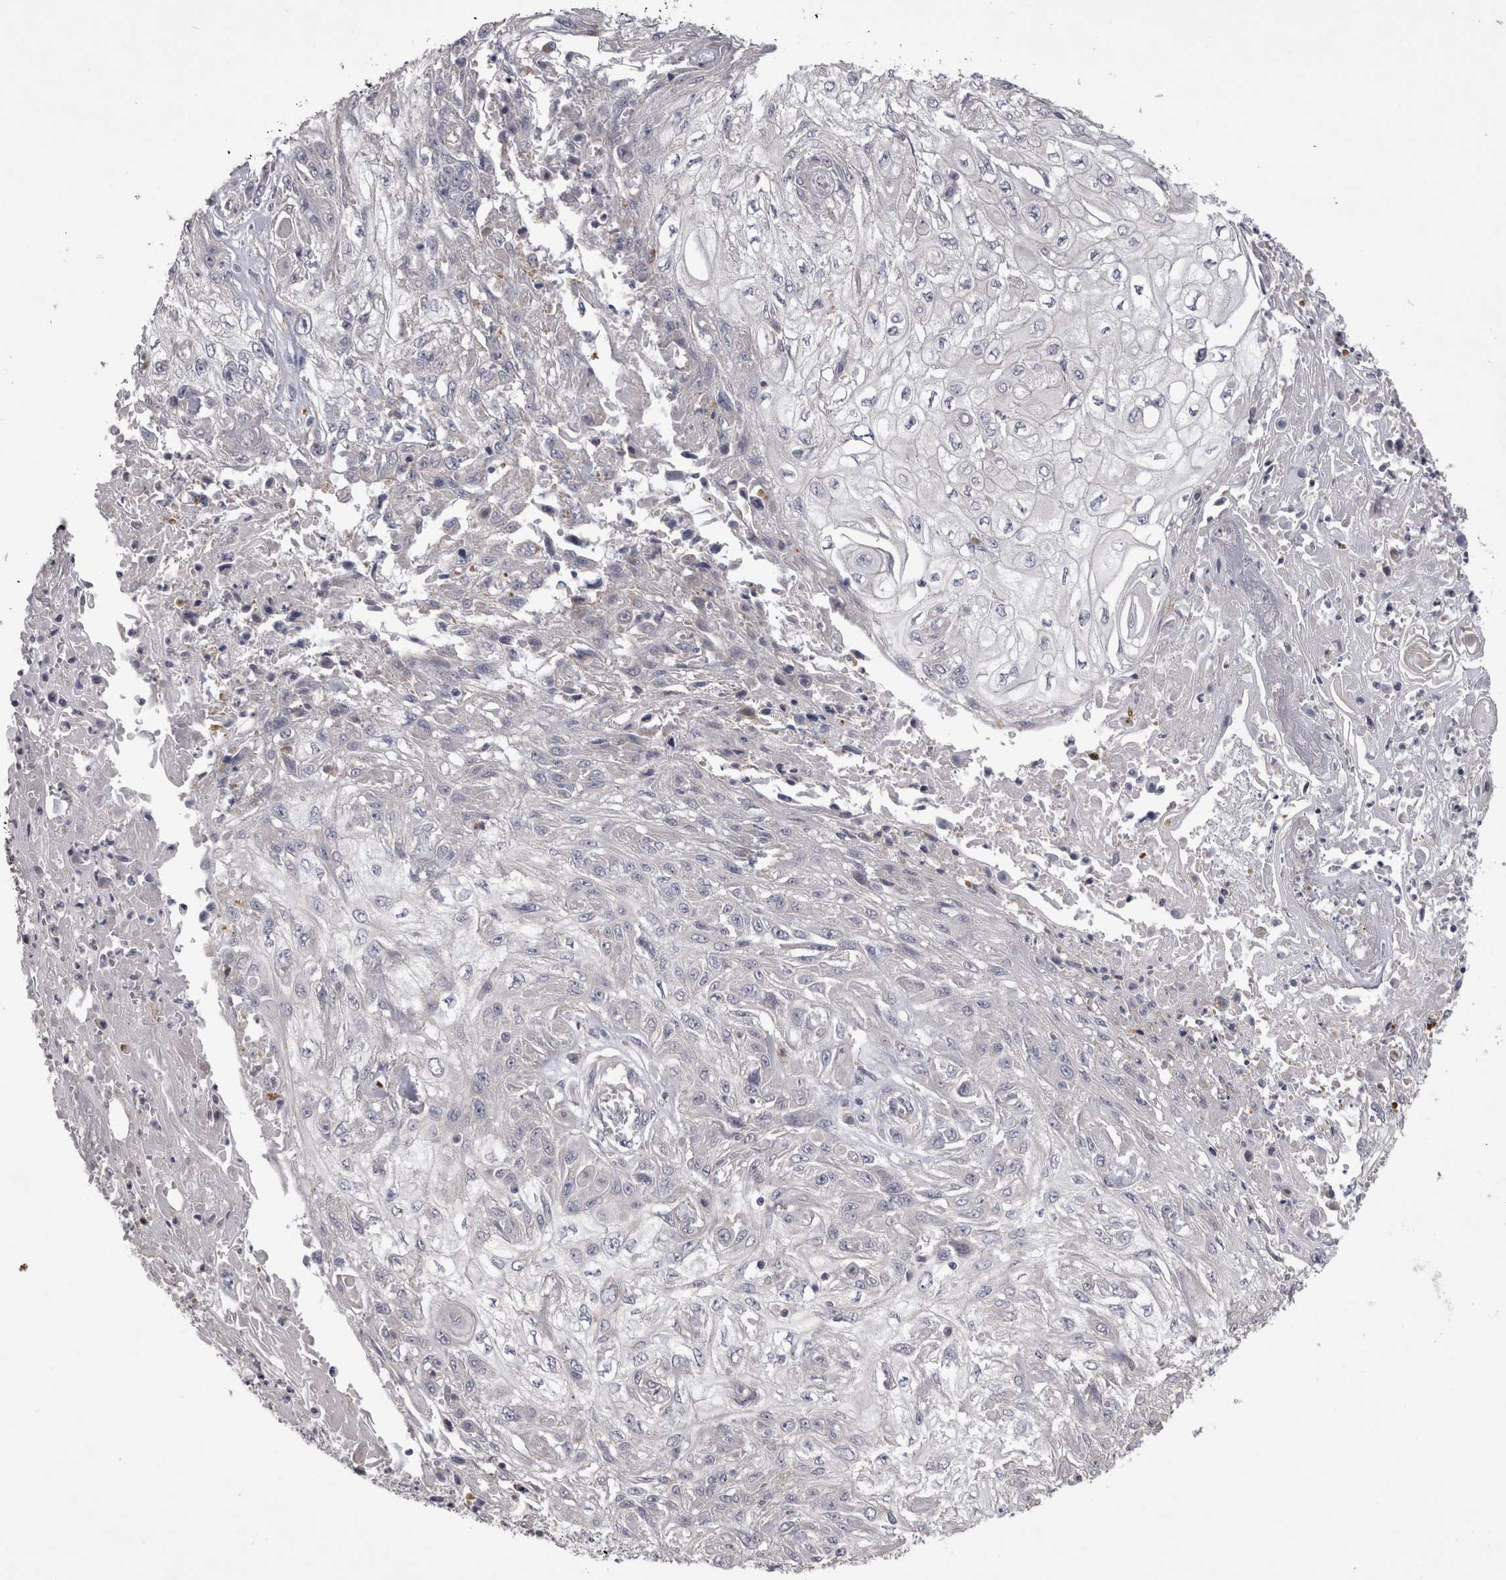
{"staining": {"intensity": "negative", "quantity": "none", "location": "none"}, "tissue": "skin cancer", "cell_type": "Tumor cells", "image_type": "cancer", "snomed": [{"axis": "morphology", "description": "Squamous cell carcinoma, NOS"}, {"axis": "morphology", "description": "Squamous cell carcinoma, metastatic, NOS"}, {"axis": "topography", "description": "Skin"}, {"axis": "topography", "description": "Lymph node"}], "caption": "This is an IHC histopathology image of skin cancer. There is no expression in tumor cells.", "gene": "CTBS", "patient": {"sex": "male", "age": 75}}